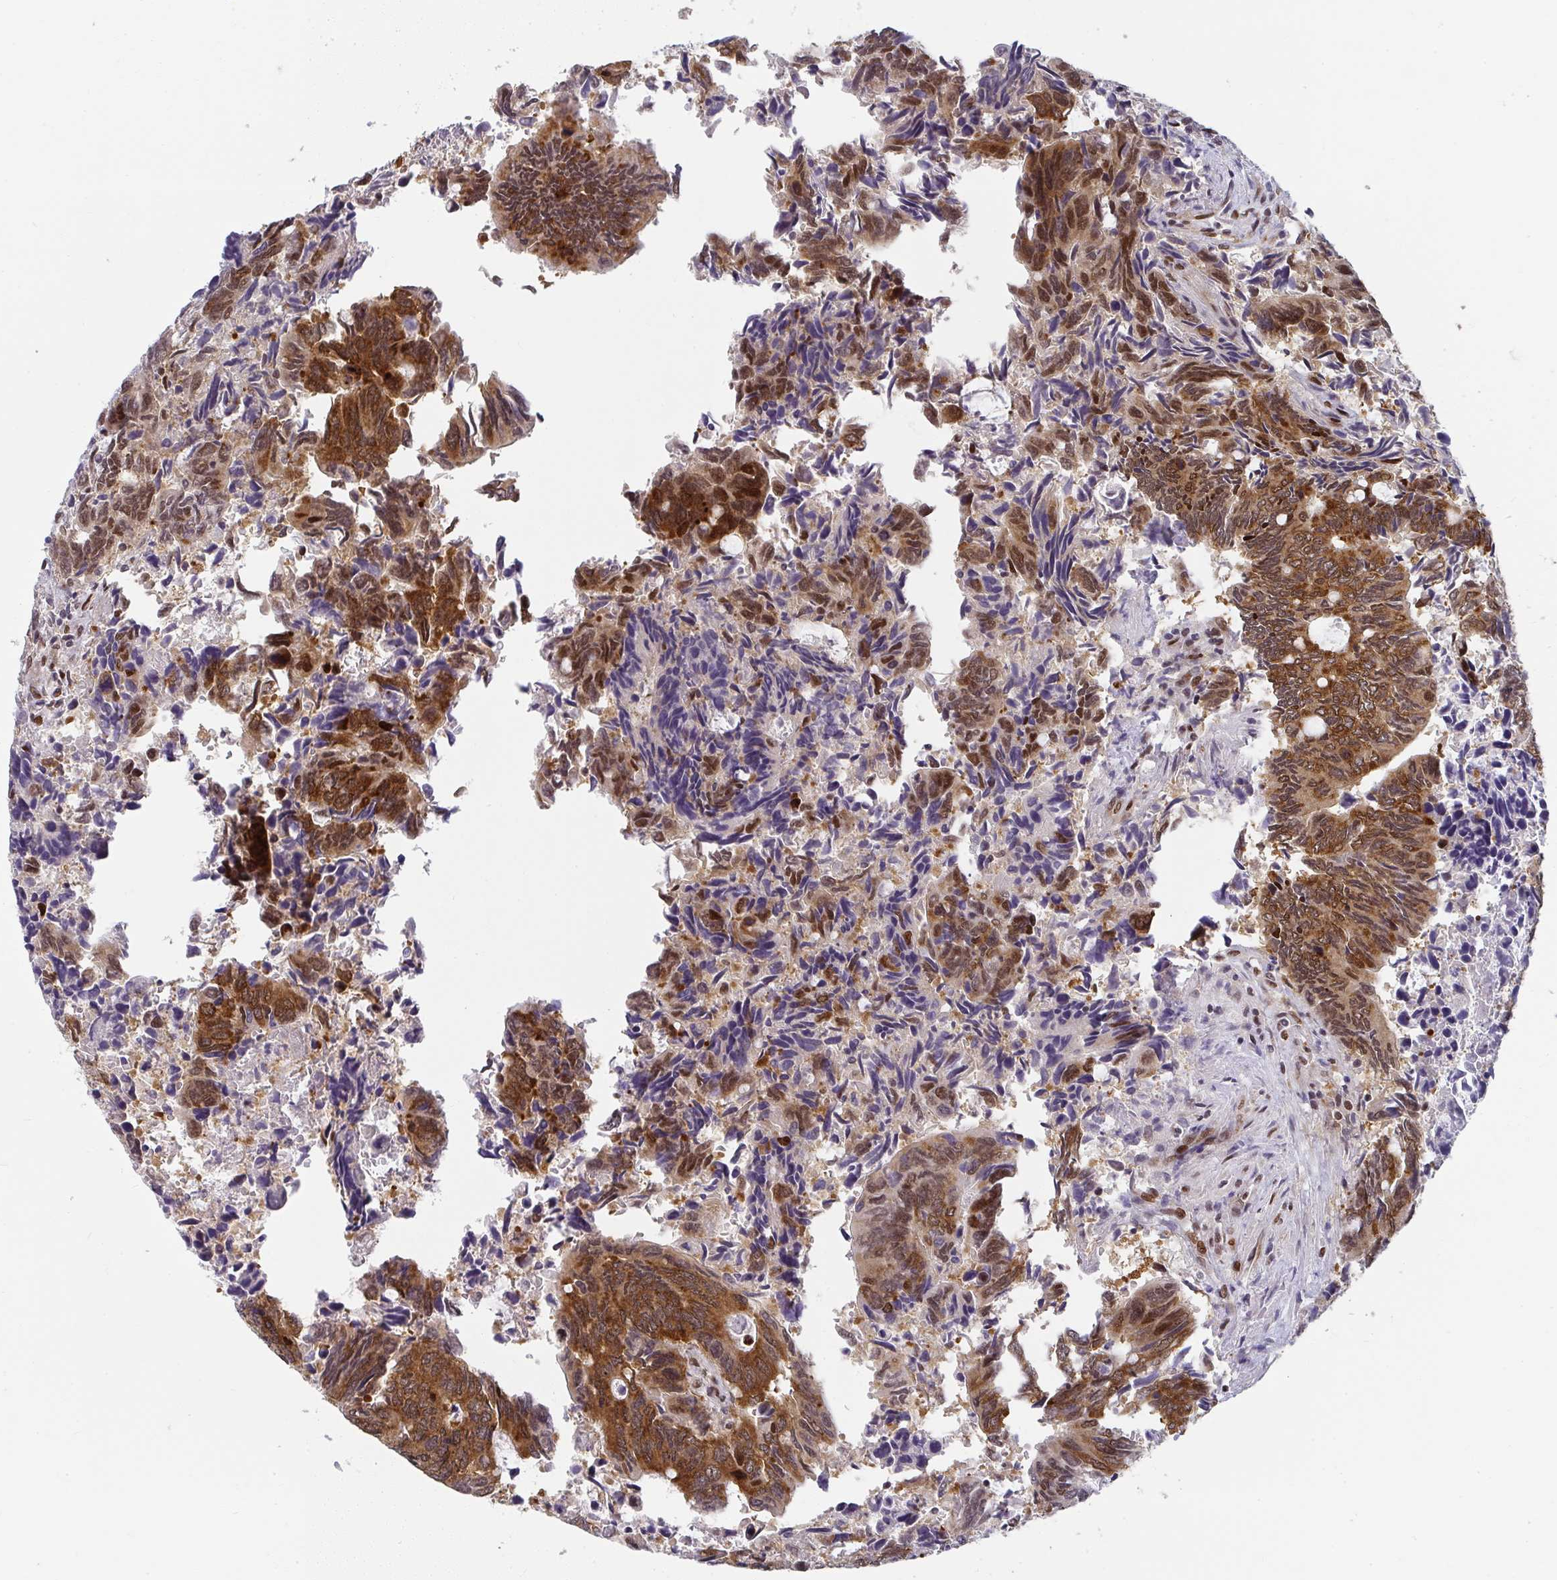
{"staining": {"intensity": "strong", "quantity": ">75%", "location": "cytoplasmic/membranous,nuclear"}, "tissue": "colorectal cancer", "cell_type": "Tumor cells", "image_type": "cancer", "snomed": [{"axis": "morphology", "description": "Adenocarcinoma, NOS"}, {"axis": "topography", "description": "Colon"}], "caption": "Immunohistochemistry (IHC) histopathology image of human adenocarcinoma (colorectal) stained for a protein (brown), which shows high levels of strong cytoplasmic/membranous and nuclear staining in about >75% of tumor cells.", "gene": "SYNCRIP", "patient": {"sex": "male", "age": 87}}